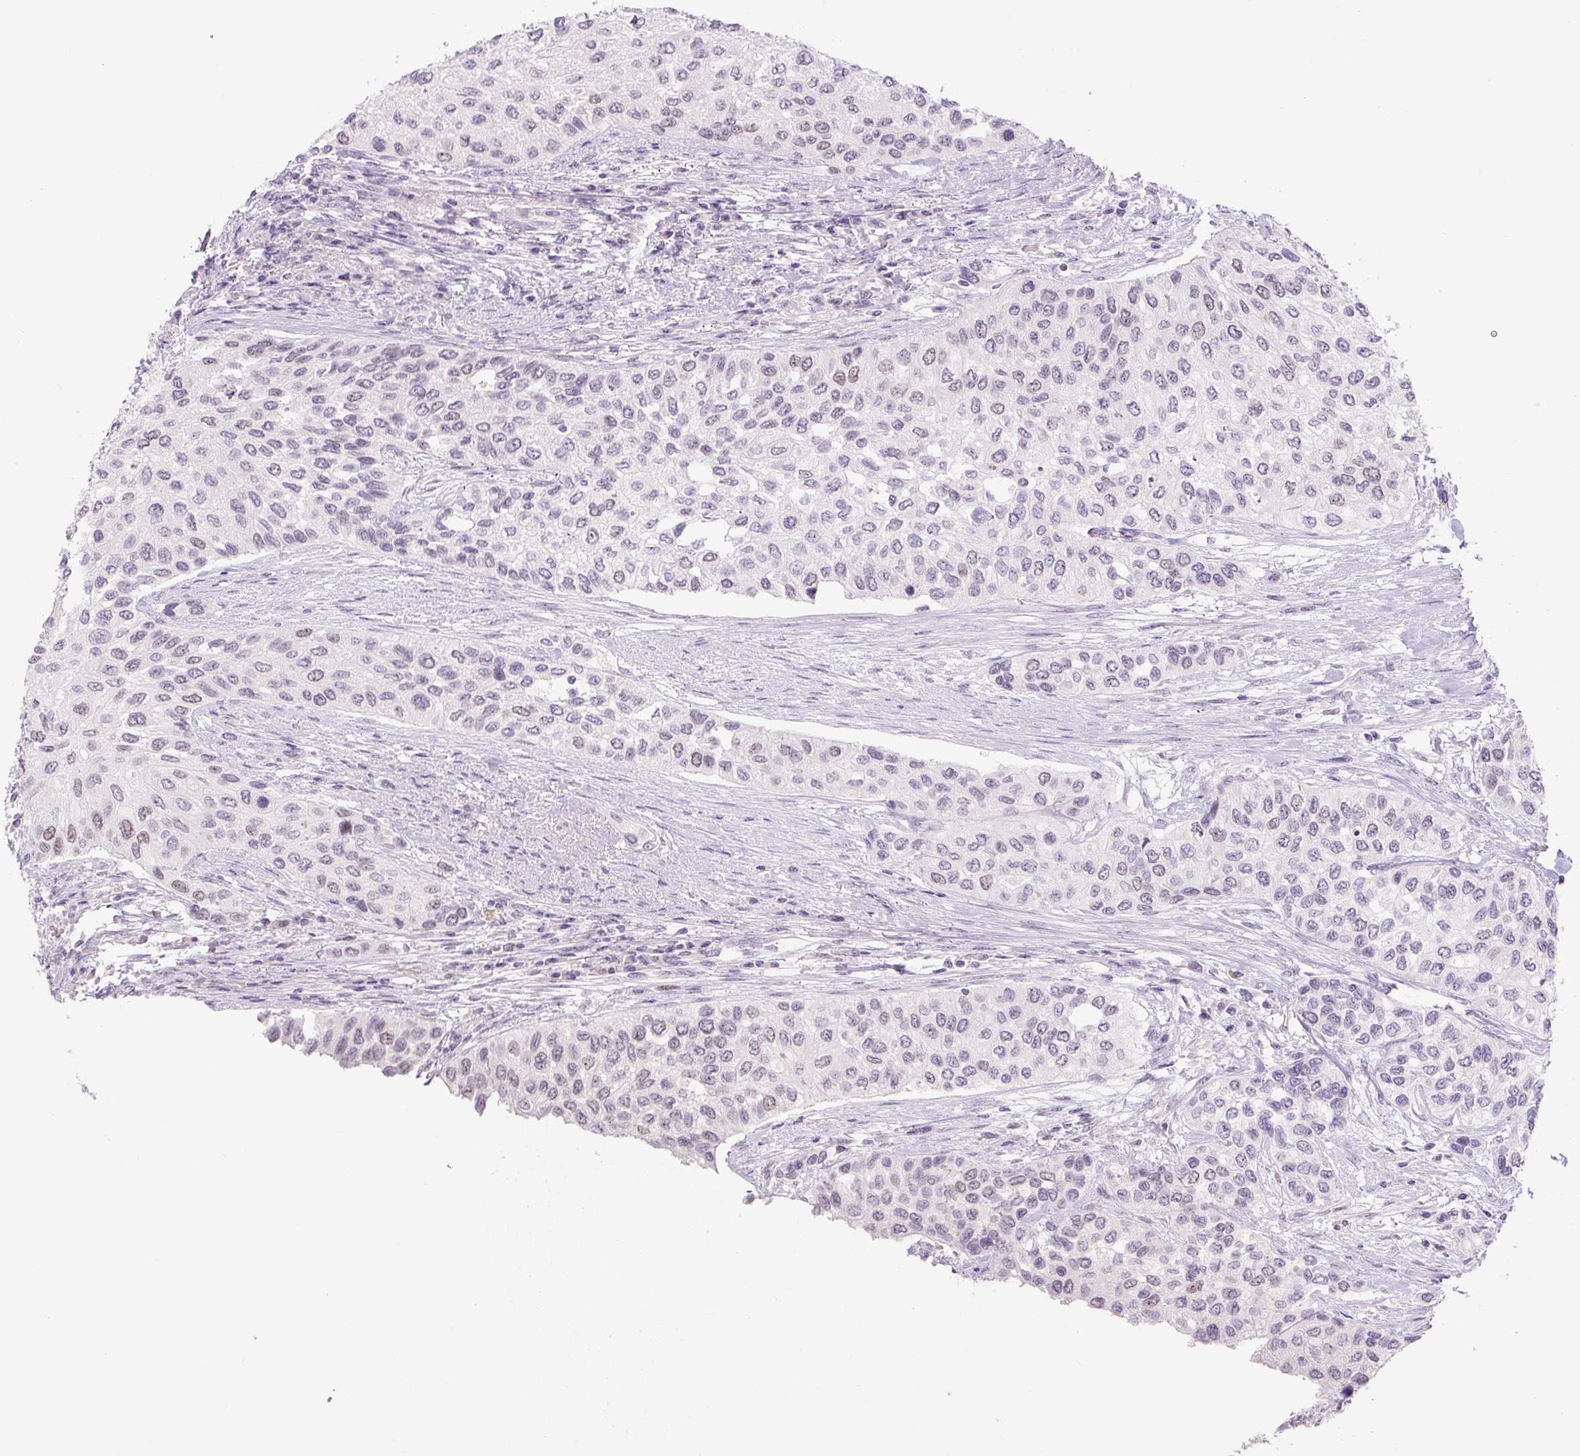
{"staining": {"intensity": "weak", "quantity": "25%-75%", "location": "nuclear"}, "tissue": "urothelial cancer", "cell_type": "Tumor cells", "image_type": "cancer", "snomed": [{"axis": "morphology", "description": "Normal tissue, NOS"}, {"axis": "morphology", "description": "Urothelial carcinoma, High grade"}, {"axis": "topography", "description": "Vascular tissue"}, {"axis": "topography", "description": "Urinary bladder"}], "caption": "Protein expression analysis of human urothelial cancer reveals weak nuclear positivity in about 25%-75% of tumor cells.", "gene": "SIX1", "patient": {"sex": "female", "age": 56}}